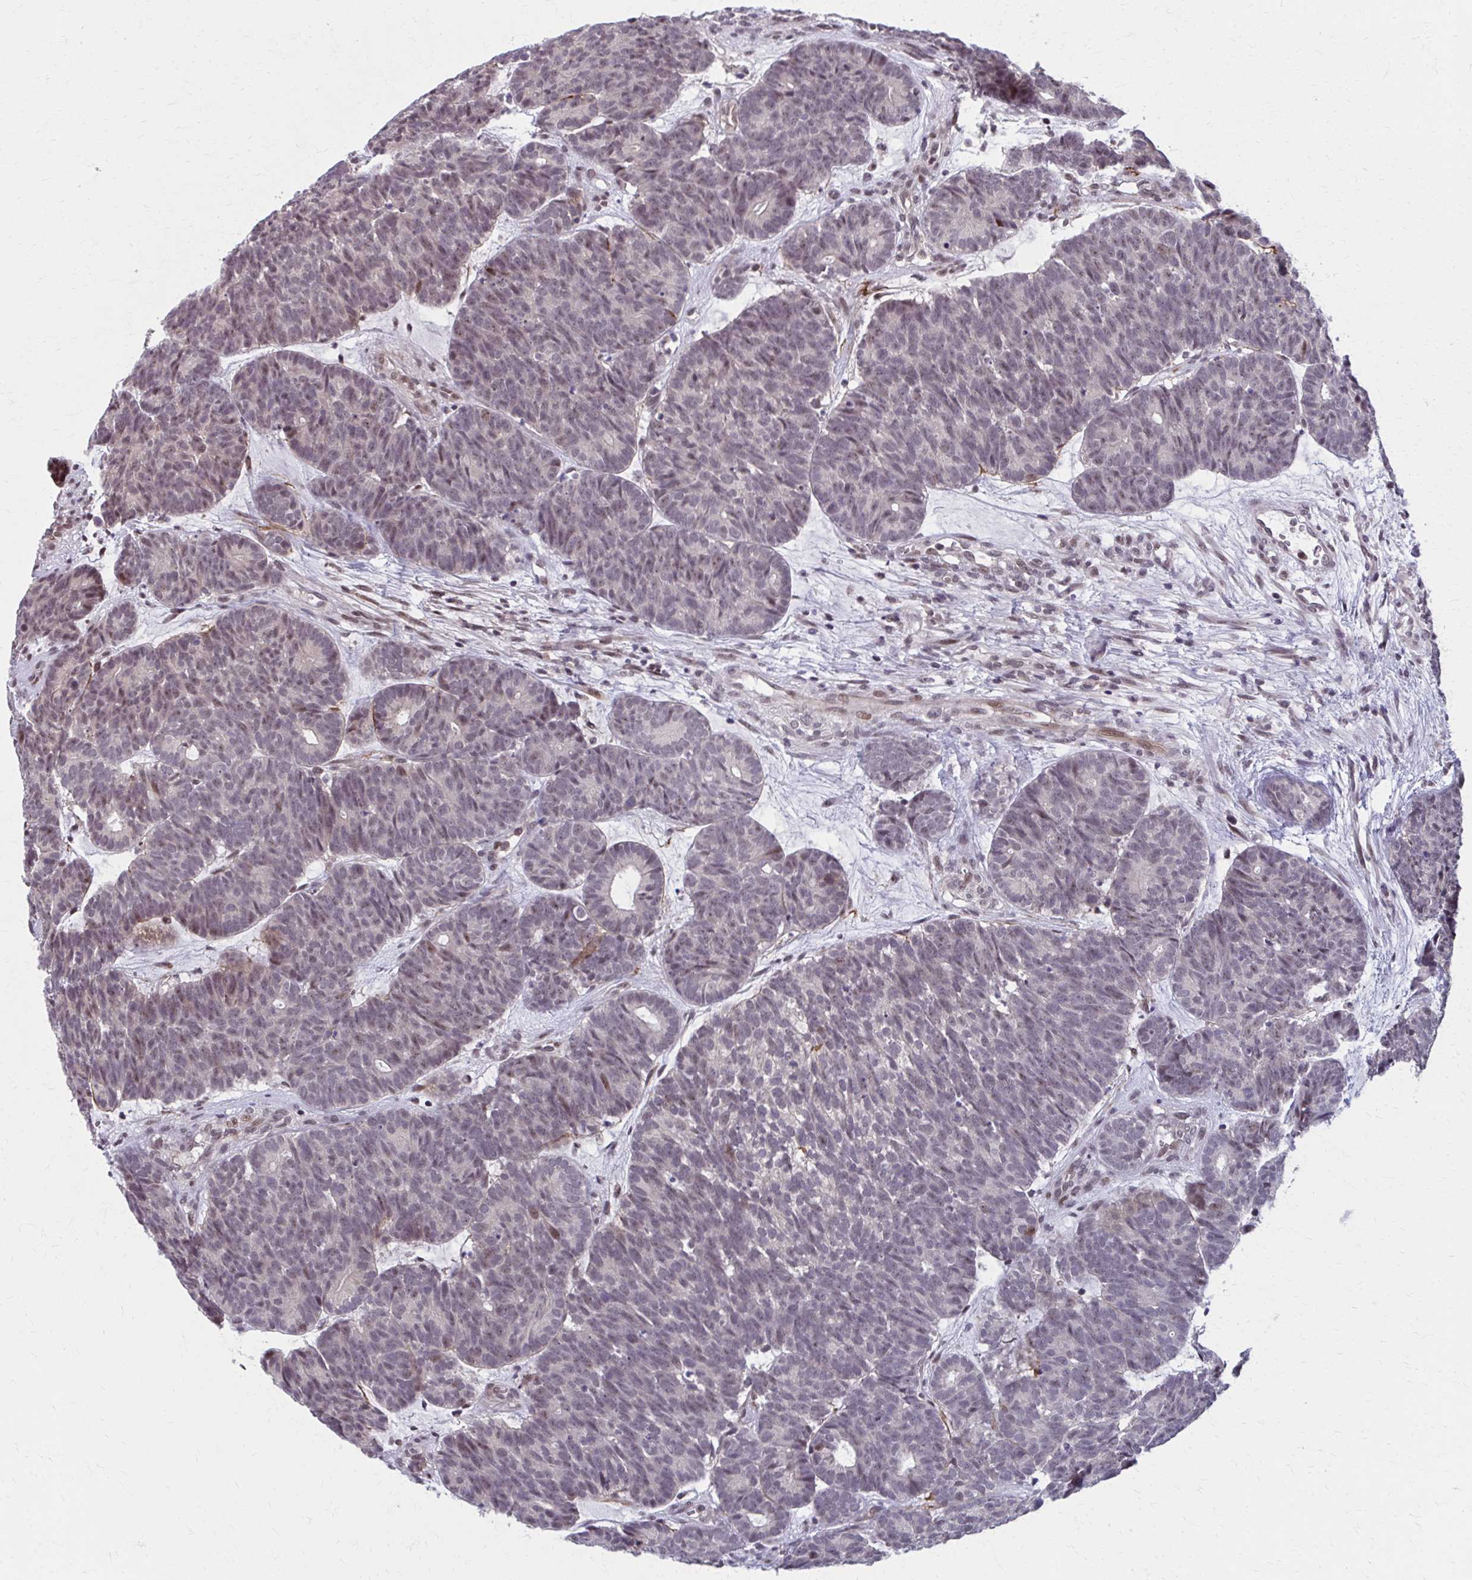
{"staining": {"intensity": "weak", "quantity": "25%-75%", "location": "nuclear"}, "tissue": "head and neck cancer", "cell_type": "Tumor cells", "image_type": "cancer", "snomed": [{"axis": "morphology", "description": "Adenocarcinoma, NOS"}, {"axis": "topography", "description": "Head-Neck"}], "caption": "IHC micrograph of neoplastic tissue: head and neck cancer (adenocarcinoma) stained using immunohistochemistry displays low levels of weak protein expression localized specifically in the nuclear of tumor cells, appearing as a nuclear brown color.", "gene": "SETBP1", "patient": {"sex": "female", "age": 81}}